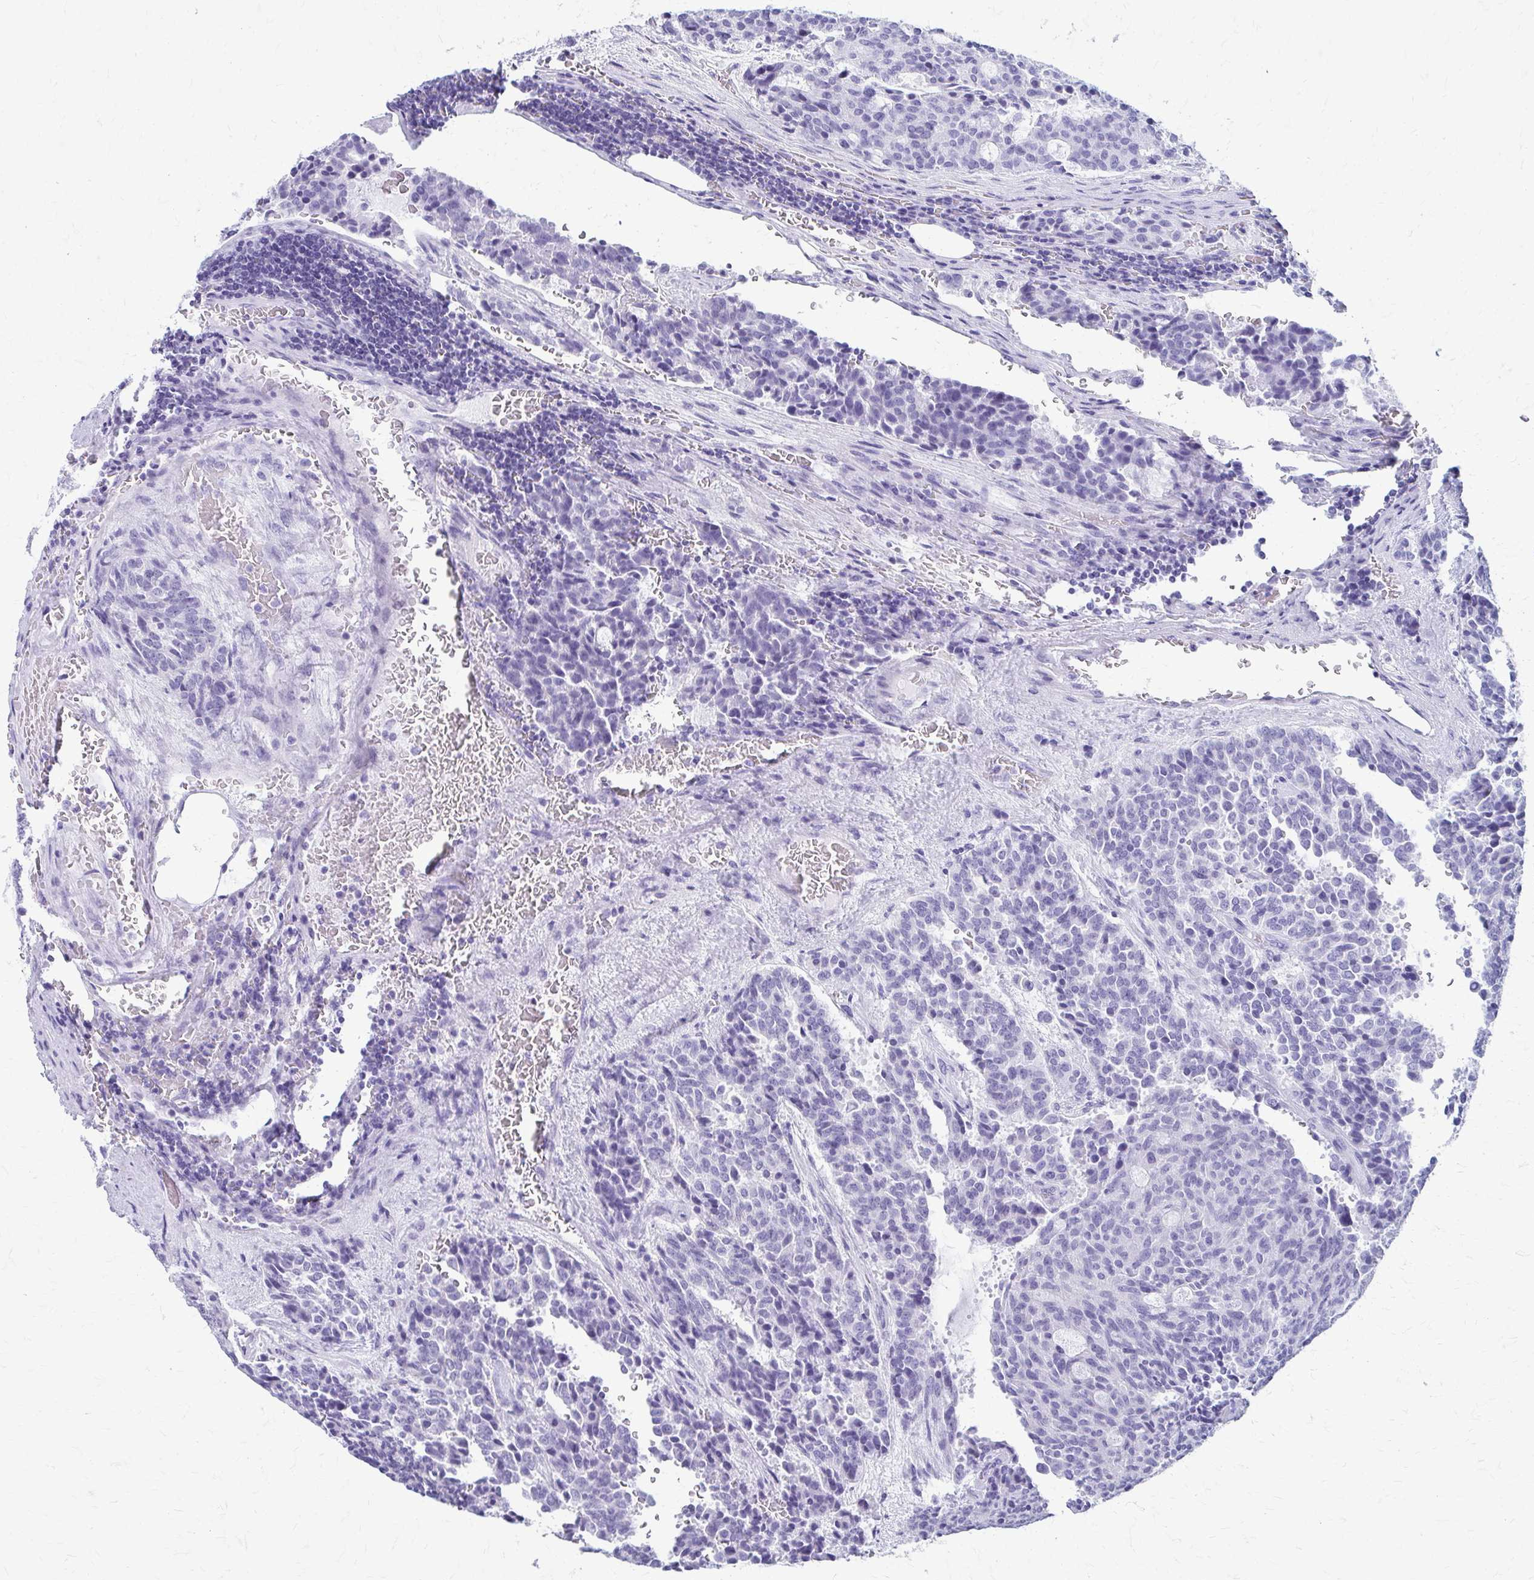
{"staining": {"intensity": "negative", "quantity": "none", "location": "none"}, "tissue": "carcinoid", "cell_type": "Tumor cells", "image_type": "cancer", "snomed": [{"axis": "morphology", "description": "Carcinoid, malignant, NOS"}, {"axis": "topography", "description": "Pancreas"}], "caption": "Immunohistochemical staining of carcinoid (malignant) shows no significant positivity in tumor cells.", "gene": "CELF5", "patient": {"sex": "female", "age": 54}}